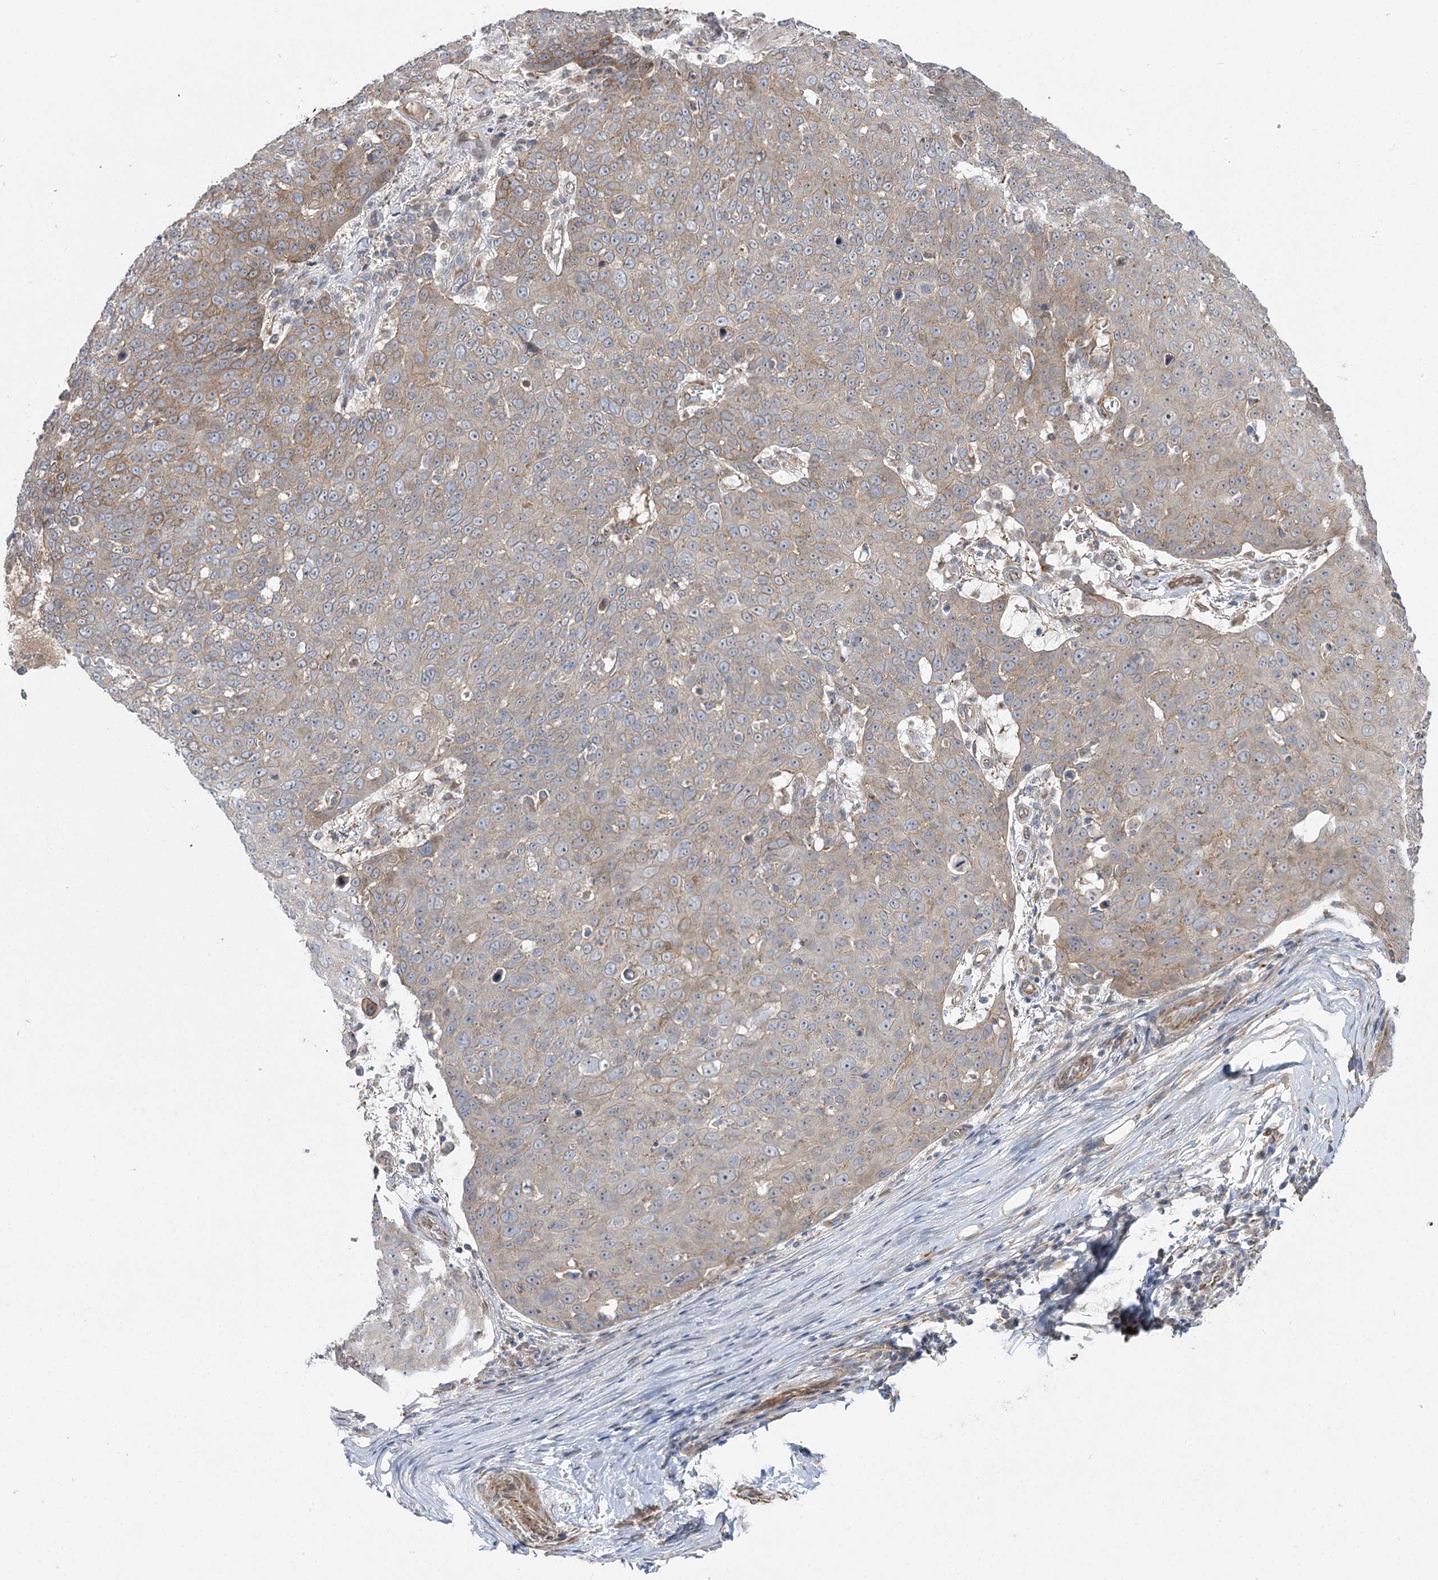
{"staining": {"intensity": "moderate", "quantity": "25%-75%", "location": "cytoplasmic/membranous"}, "tissue": "skin cancer", "cell_type": "Tumor cells", "image_type": "cancer", "snomed": [{"axis": "morphology", "description": "Squamous cell carcinoma, NOS"}, {"axis": "topography", "description": "Skin"}], "caption": "DAB immunohistochemical staining of human skin cancer (squamous cell carcinoma) shows moderate cytoplasmic/membranous protein positivity in approximately 25%-75% of tumor cells. (Brightfield microscopy of DAB IHC at high magnification).", "gene": "KIAA0825", "patient": {"sex": "male", "age": 71}}